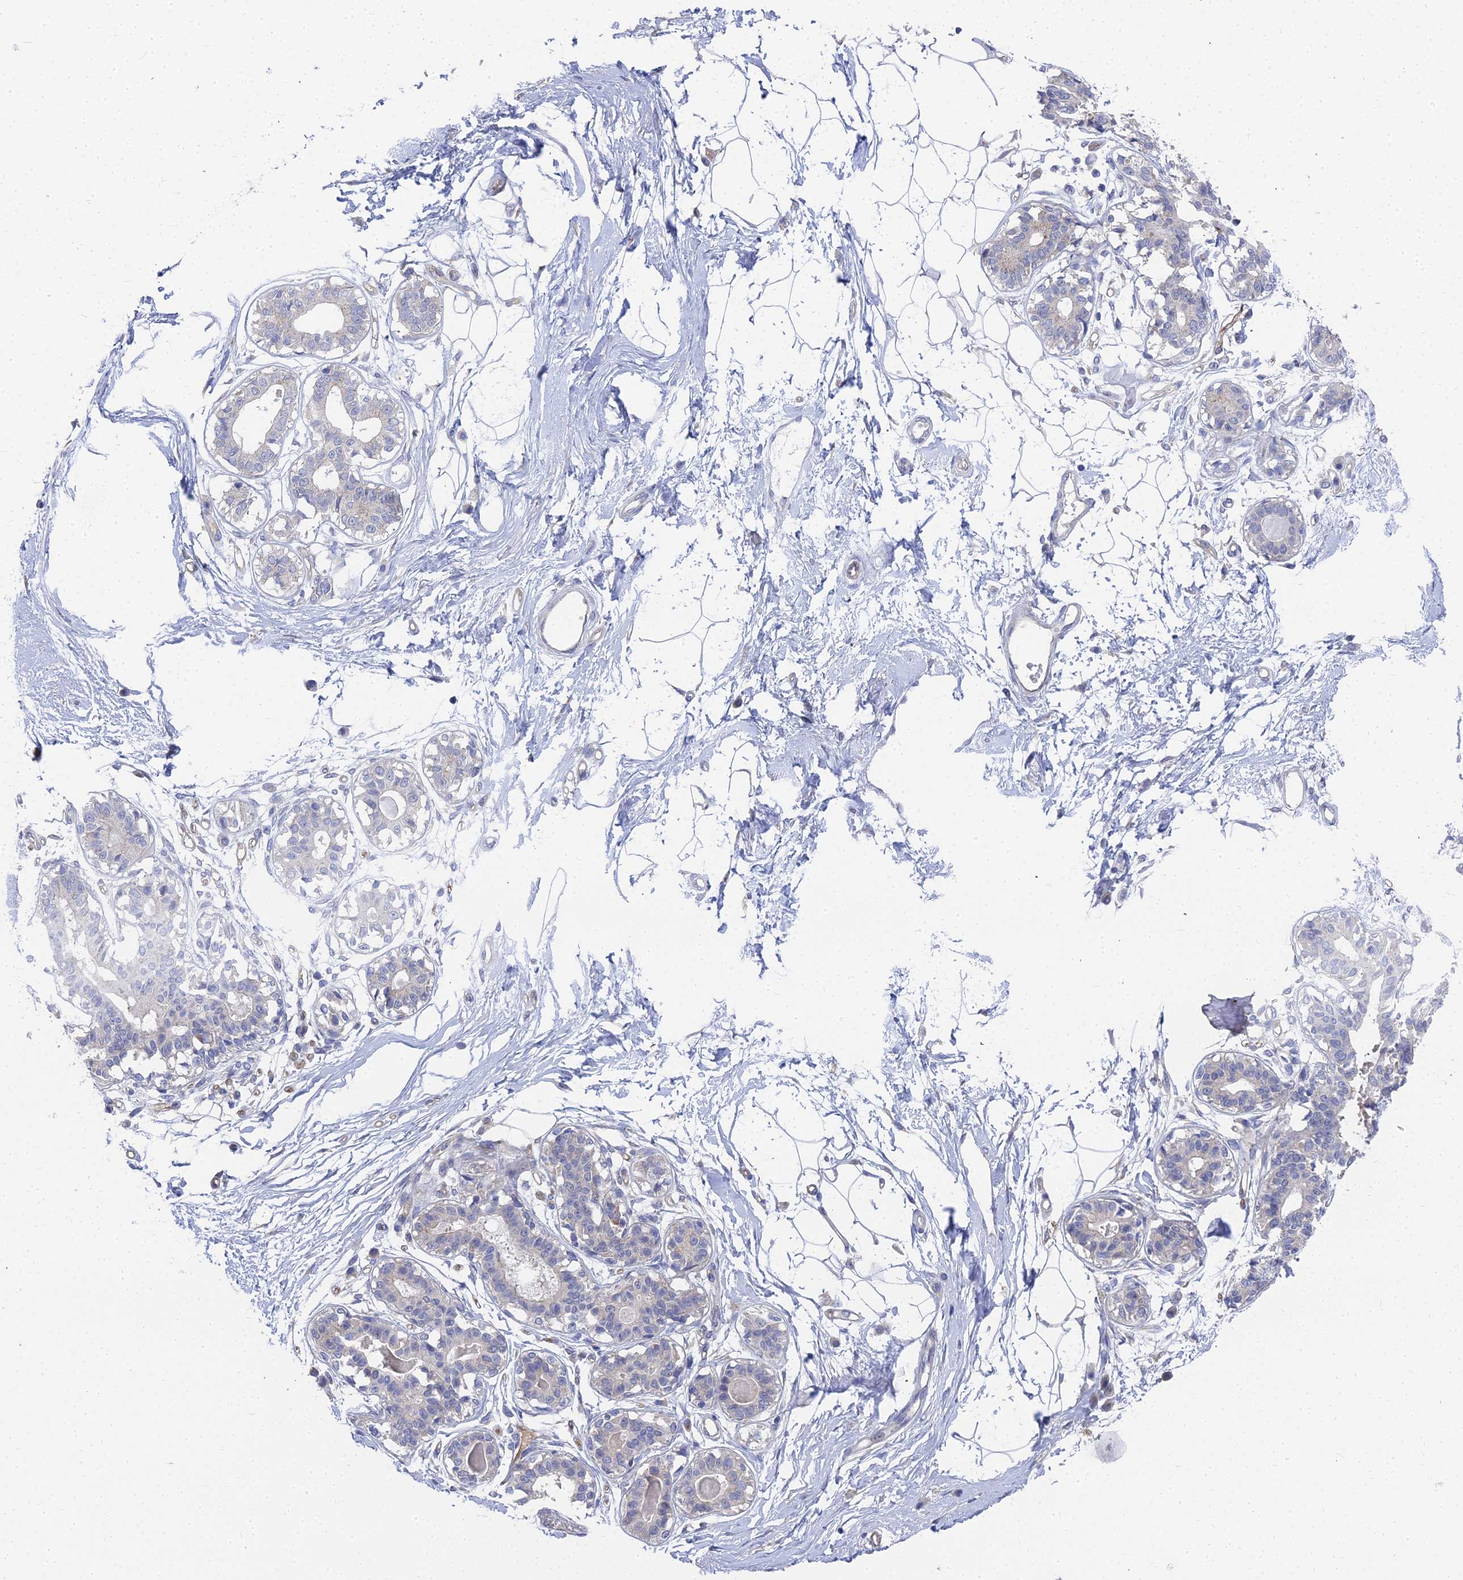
{"staining": {"intensity": "negative", "quantity": "none", "location": "none"}, "tissue": "breast", "cell_type": "Adipocytes", "image_type": "normal", "snomed": [{"axis": "morphology", "description": "Normal tissue, NOS"}, {"axis": "topography", "description": "Breast"}], "caption": "Adipocytes are negative for brown protein staining in benign breast. Brightfield microscopy of immunohistochemistry (IHC) stained with DAB (brown) and hematoxylin (blue), captured at high magnification.", "gene": "RDX", "patient": {"sex": "female", "age": 45}}